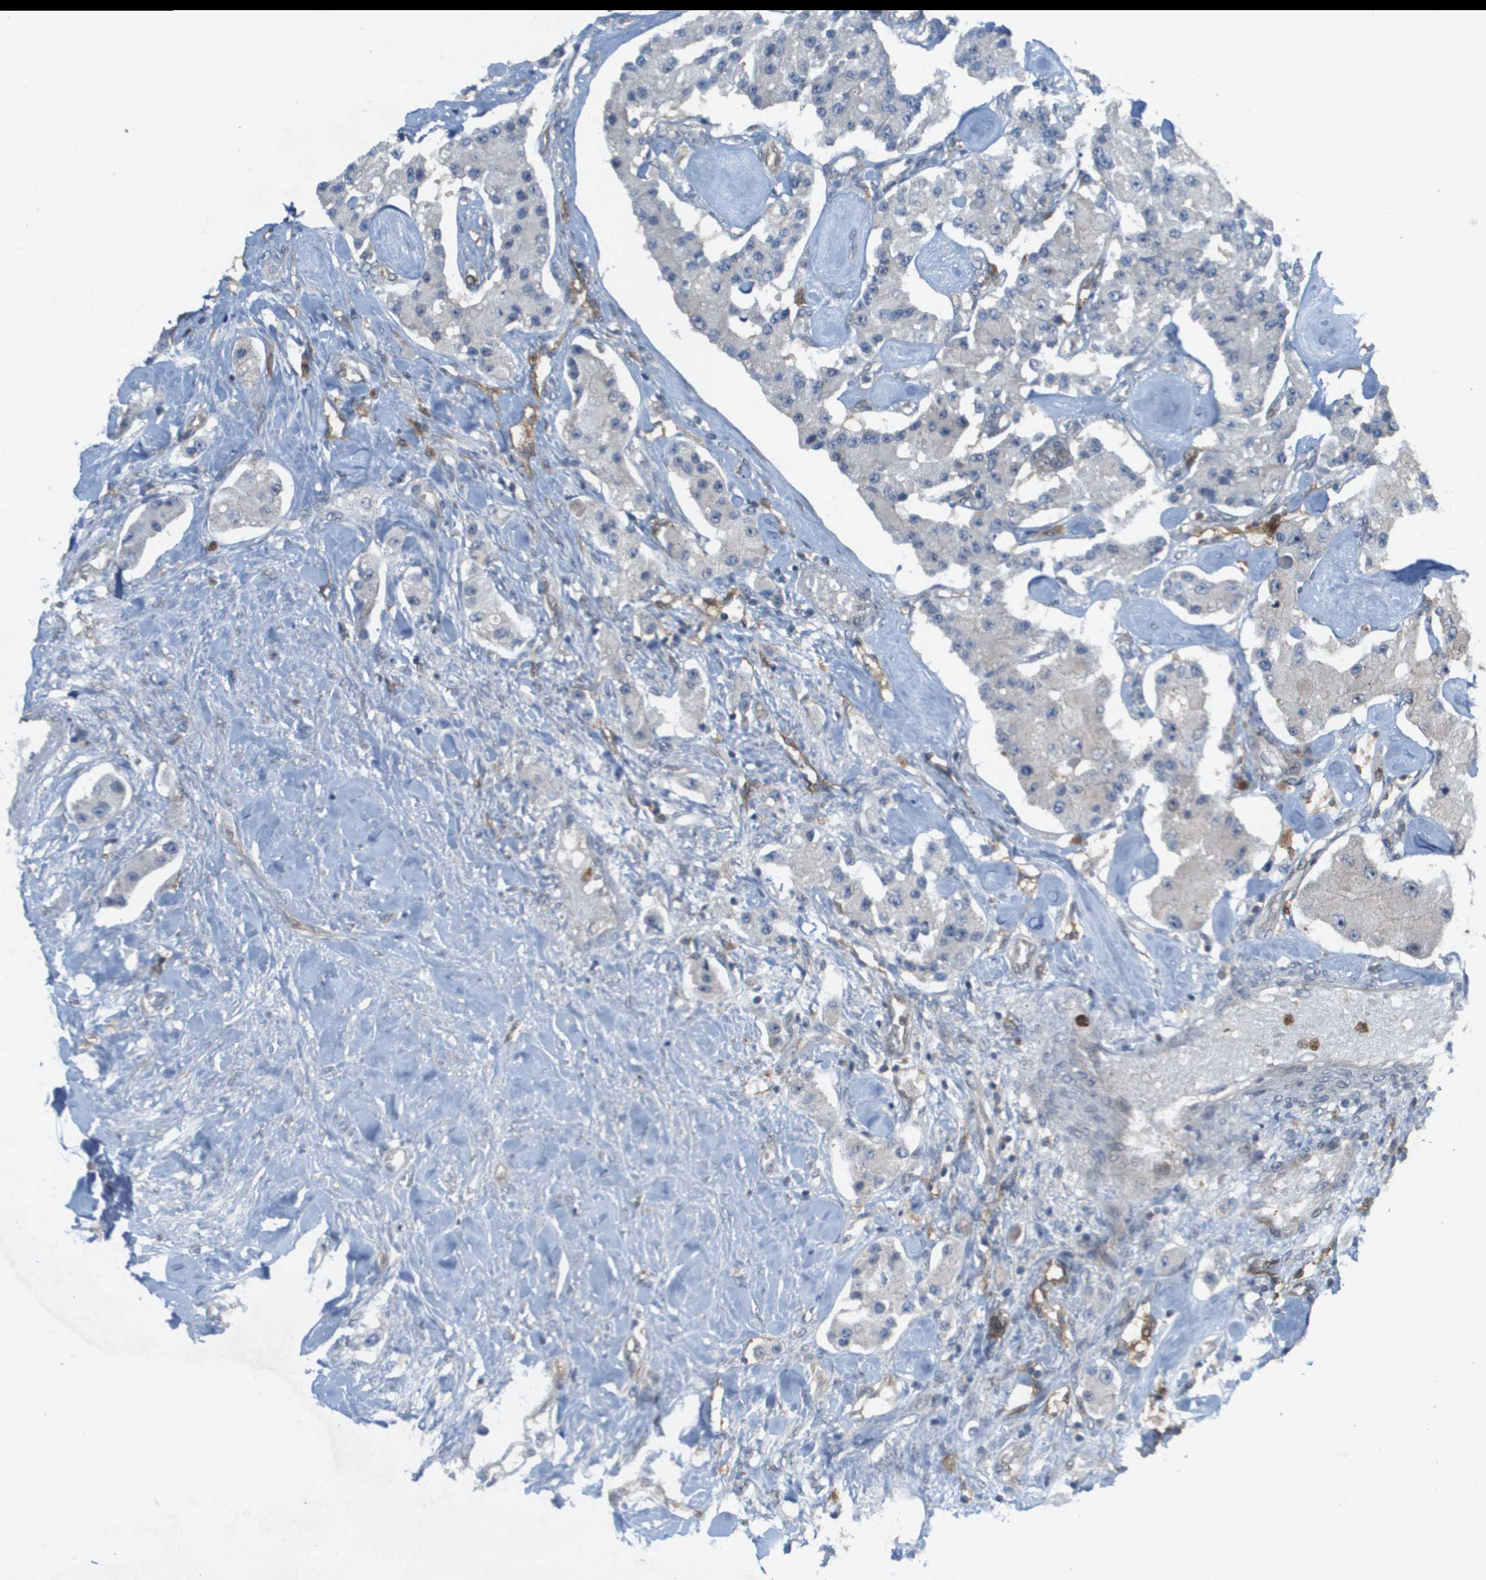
{"staining": {"intensity": "weak", "quantity": "25%-75%", "location": "cytoplasmic/membranous"}, "tissue": "carcinoid", "cell_type": "Tumor cells", "image_type": "cancer", "snomed": [{"axis": "morphology", "description": "Carcinoid, malignant, NOS"}, {"axis": "topography", "description": "Pancreas"}], "caption": "Tumor cells reveal low levels of weak cytoplasmic/membranous expression in approximately 25%-75% of cells in human carcinoid (malignant).", "gene": "PALD1", "patient": {"sex": "male", "age": 41}}